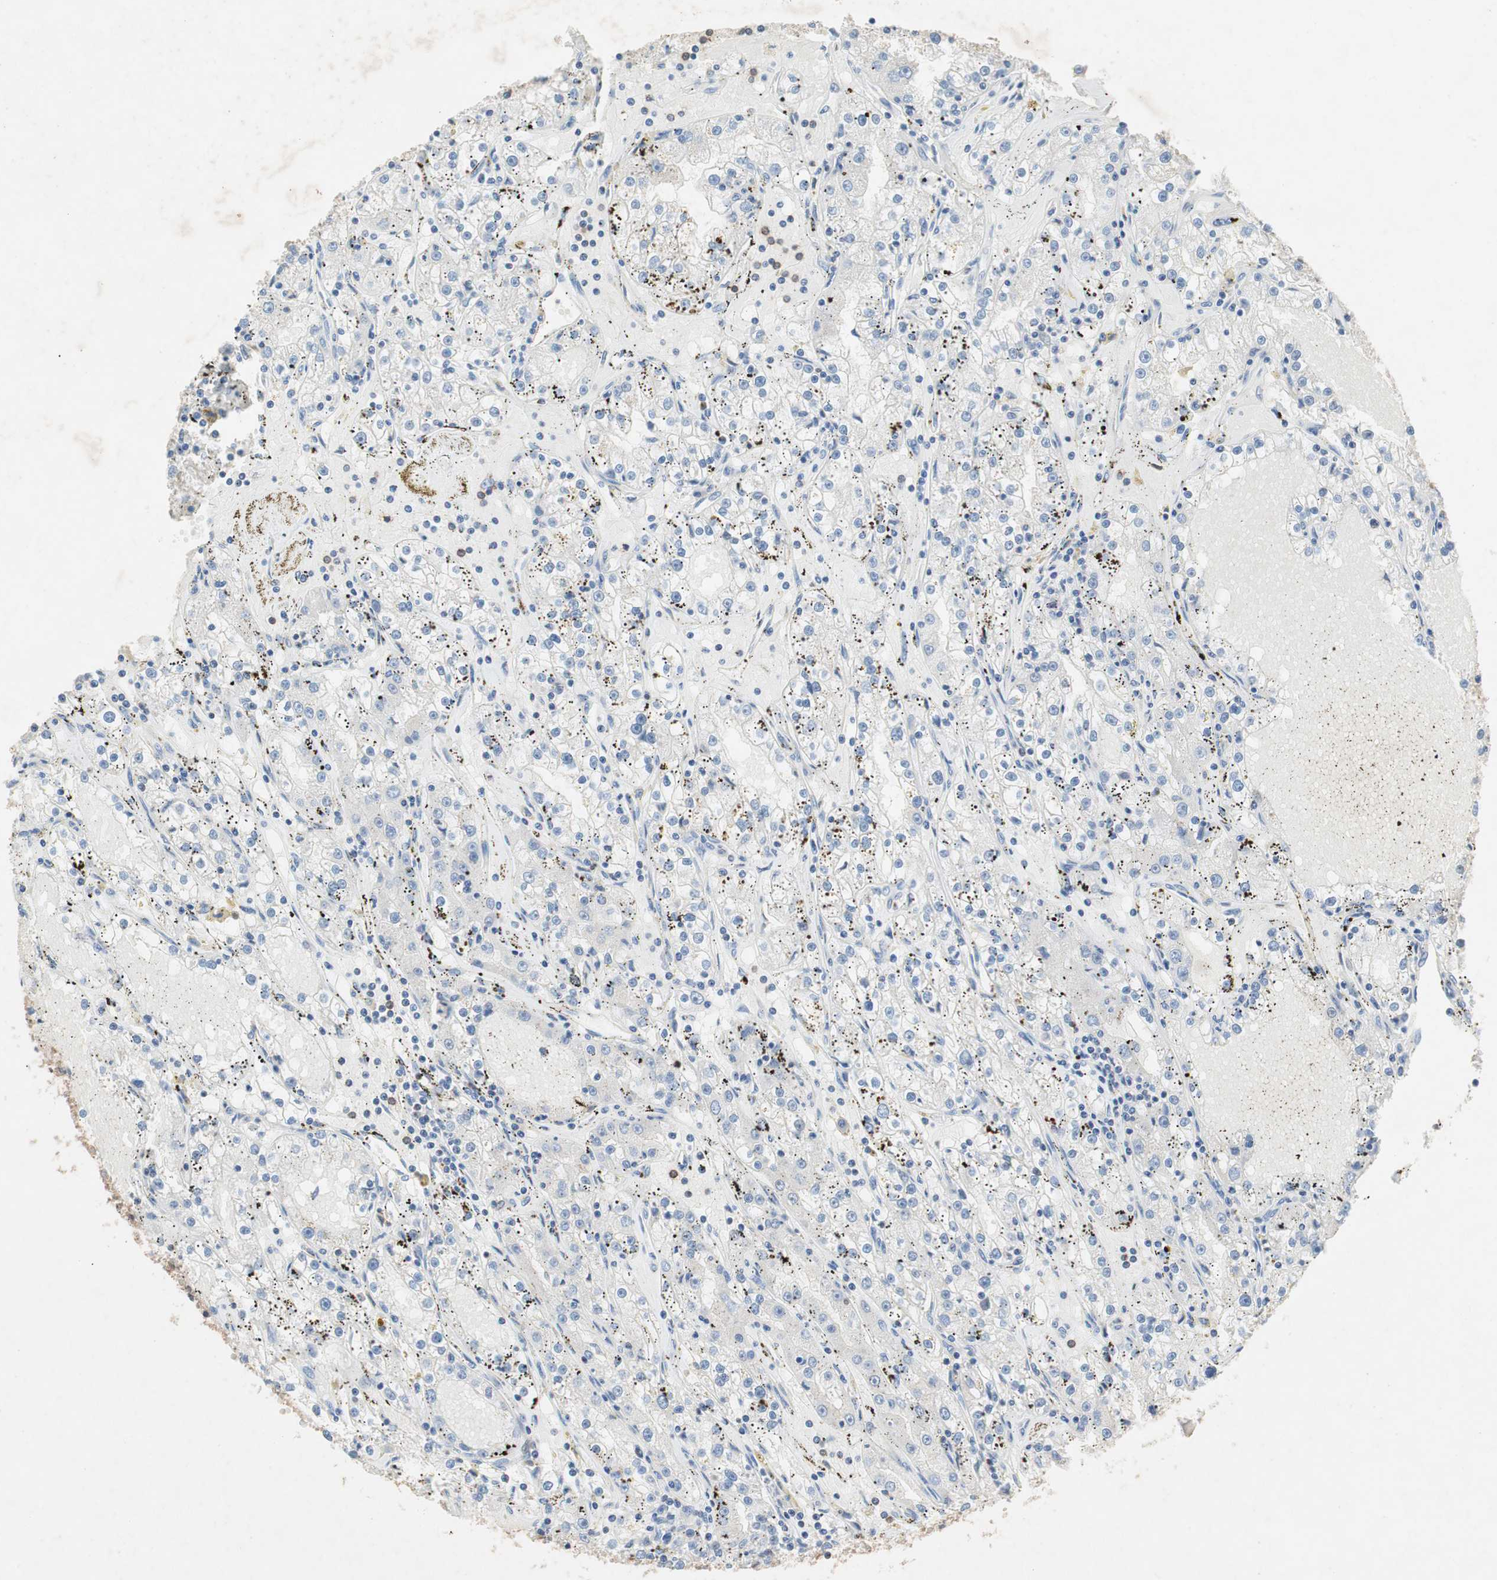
{"staining": {"intensity": "negative", "quantity": "none", "location": "none"}, "tissue": "renal cancer", "cell_type": "Tumor cells", "image_type": "cancer", "snomed": [{"axis": "morphology", "description": "Adenocarcinoma, NOS"}, {"axis": "topography", "description": "Kidney"}], "caption": "This histopathology image is of renal adenocarcinoma stained with immunohistochemistry (IHC) to label a protein in brown with the nuclei are counter-stained blue. There is no positivity in tumor cells. (DAB (3,3'-diaminobenzidine) IHC, high magnification).", "gene": "GALT", "patient": {"sex": "male", "age": 56}}